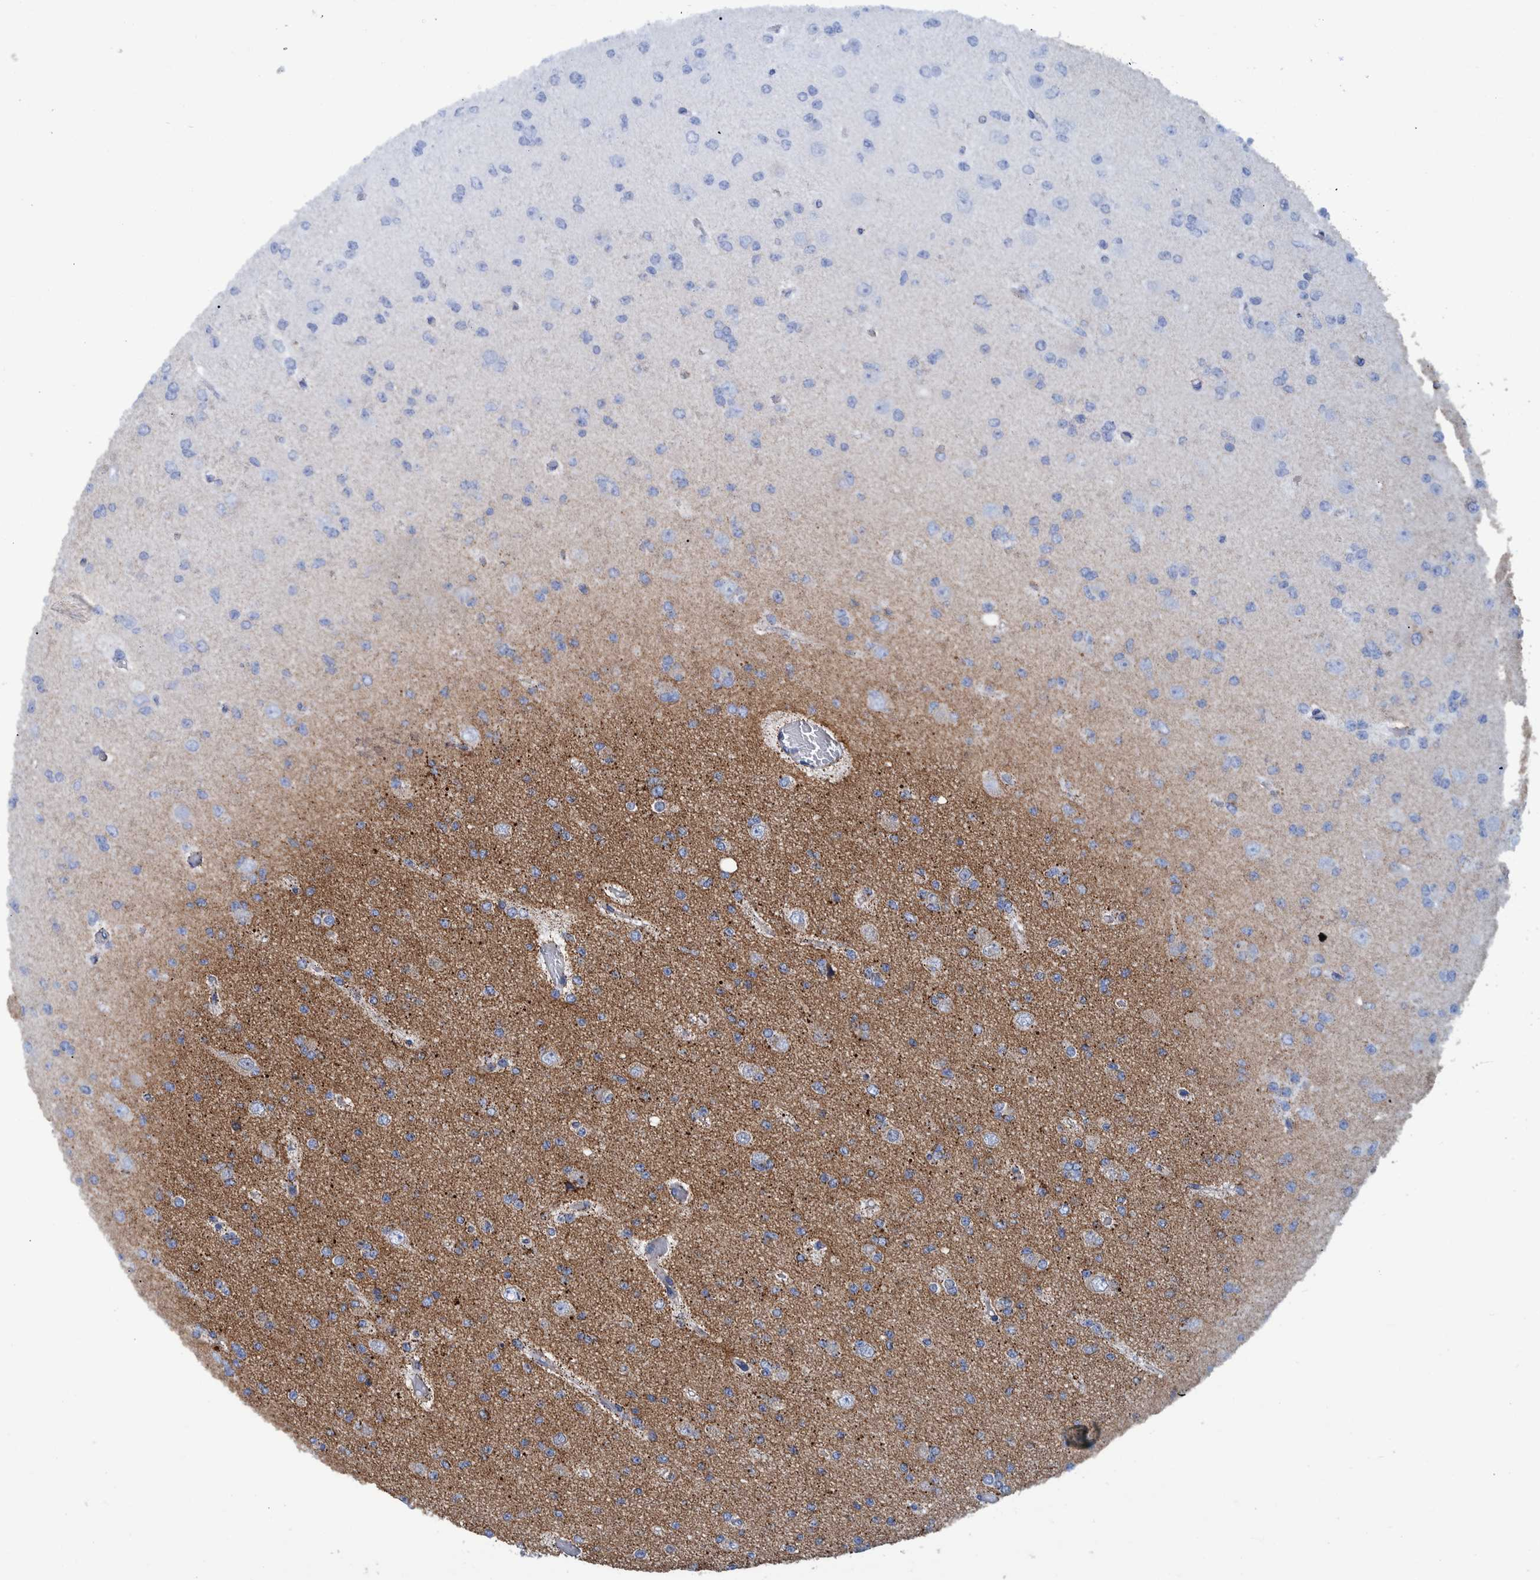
{"staining": {"intensity": "negative", "quantity": "none", "location": "none"}, "tissue": "glioma", "cell_type": "Tumor cells", "image_type": "cancer", "snomed": [{"axis": "morphology", "description": "Glioma, malignant, Low grade"}, {"axis": "topography", "description": "Brain"}], "caption": "This is an immunohistochemistry photomicrograph of human malignant glioma (low-grade). There is no positivity in tumor cells.", "gene": "BZW2", "patient": {"sex": "female", "age": 22}}